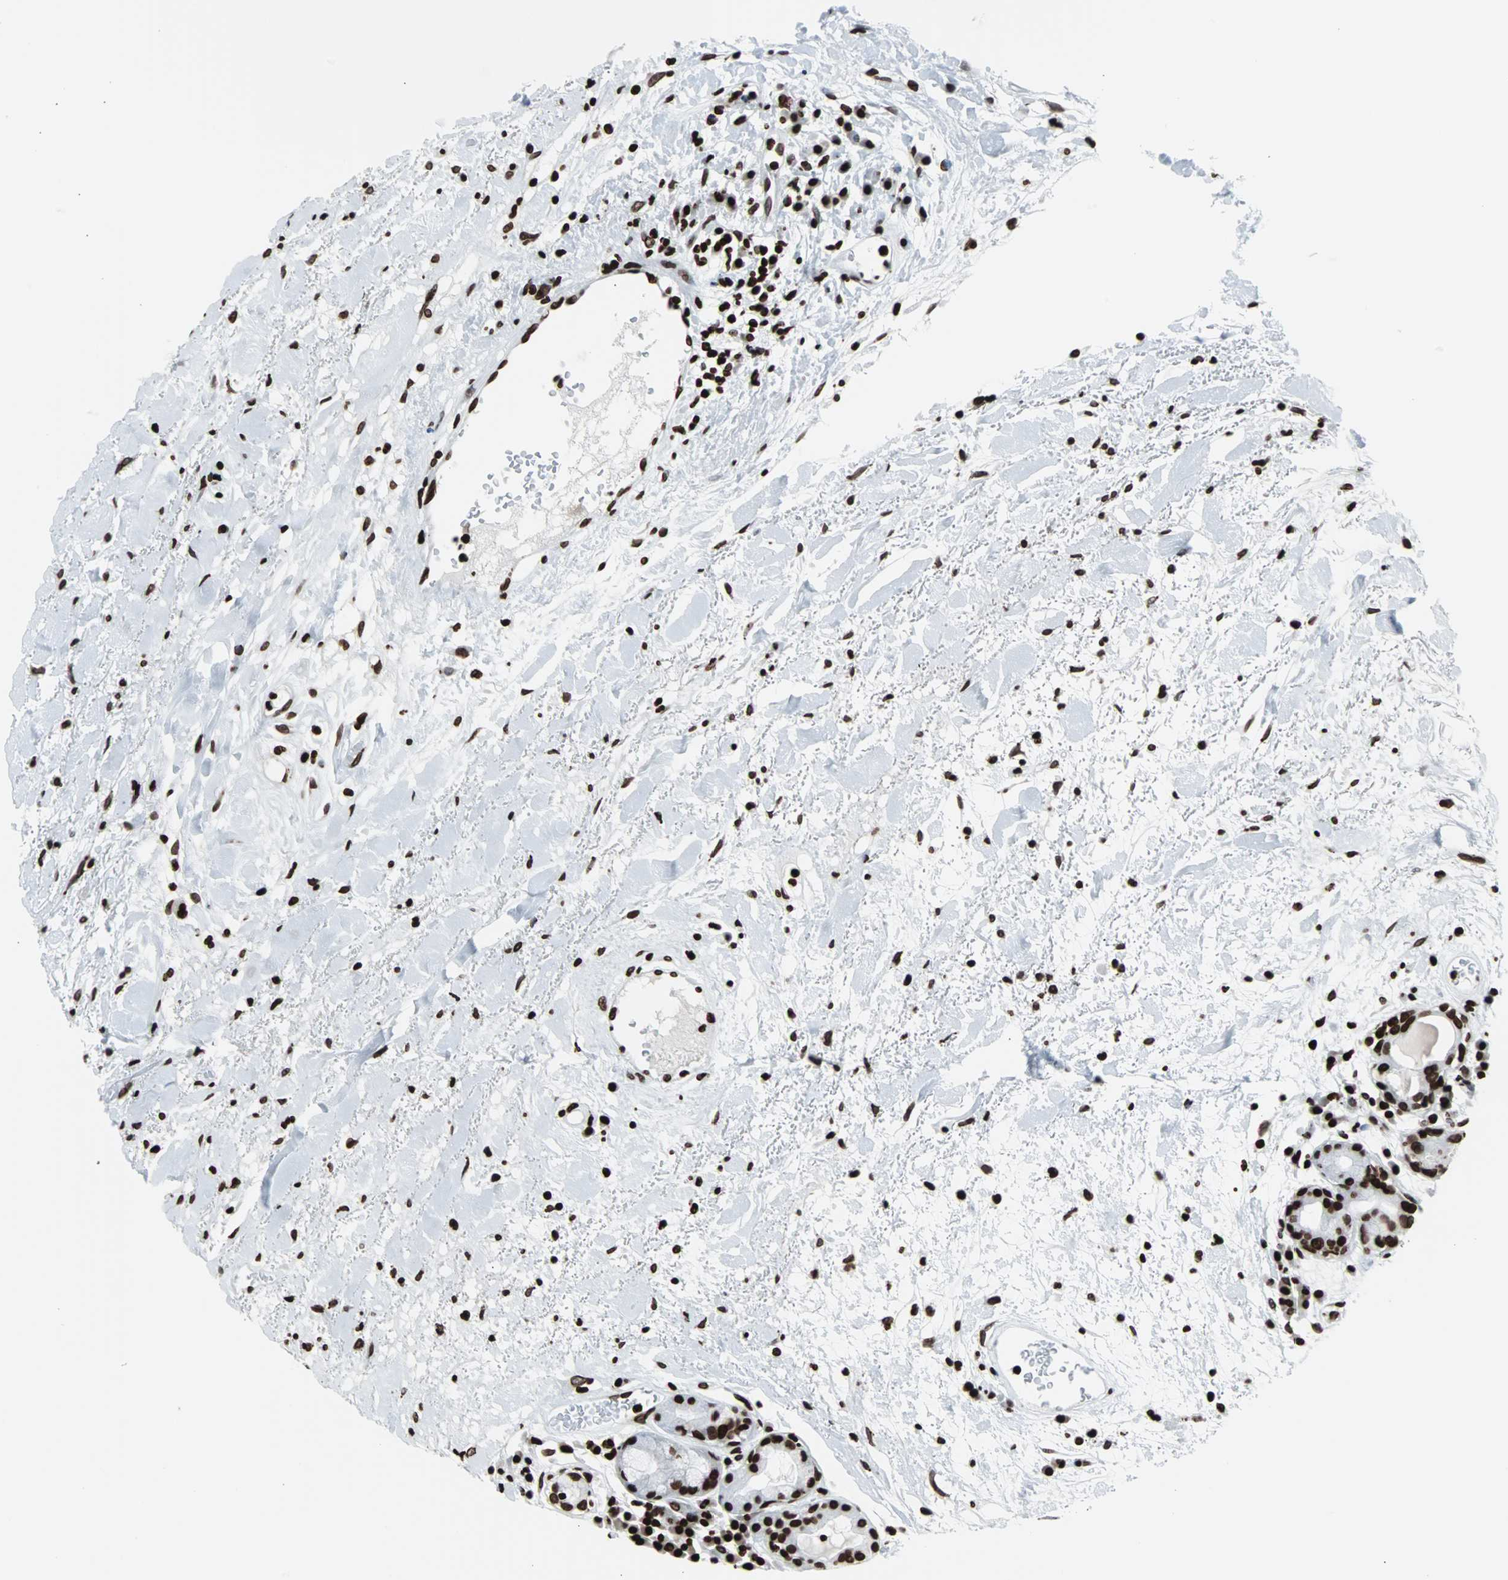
{"staining": {"intensity": "strong", "quantity": ">75%", "location": "nuclear"}, "tissue": "head and neck cancer", "cell_type": "Tumor cells", "image_type": "cancer", "snomed": [{"axis": "morphology", "description": "Squamous cell carcinoma, NOS"}, {"axis": "topography", "description": "Head-Neck"}], "caption": "Head and neck cancer stained for a protein exhibits strong nuclear positivity in tumor cells.", "gene": "H2BC18", "patient": {"sex": "male", "age": 62}}